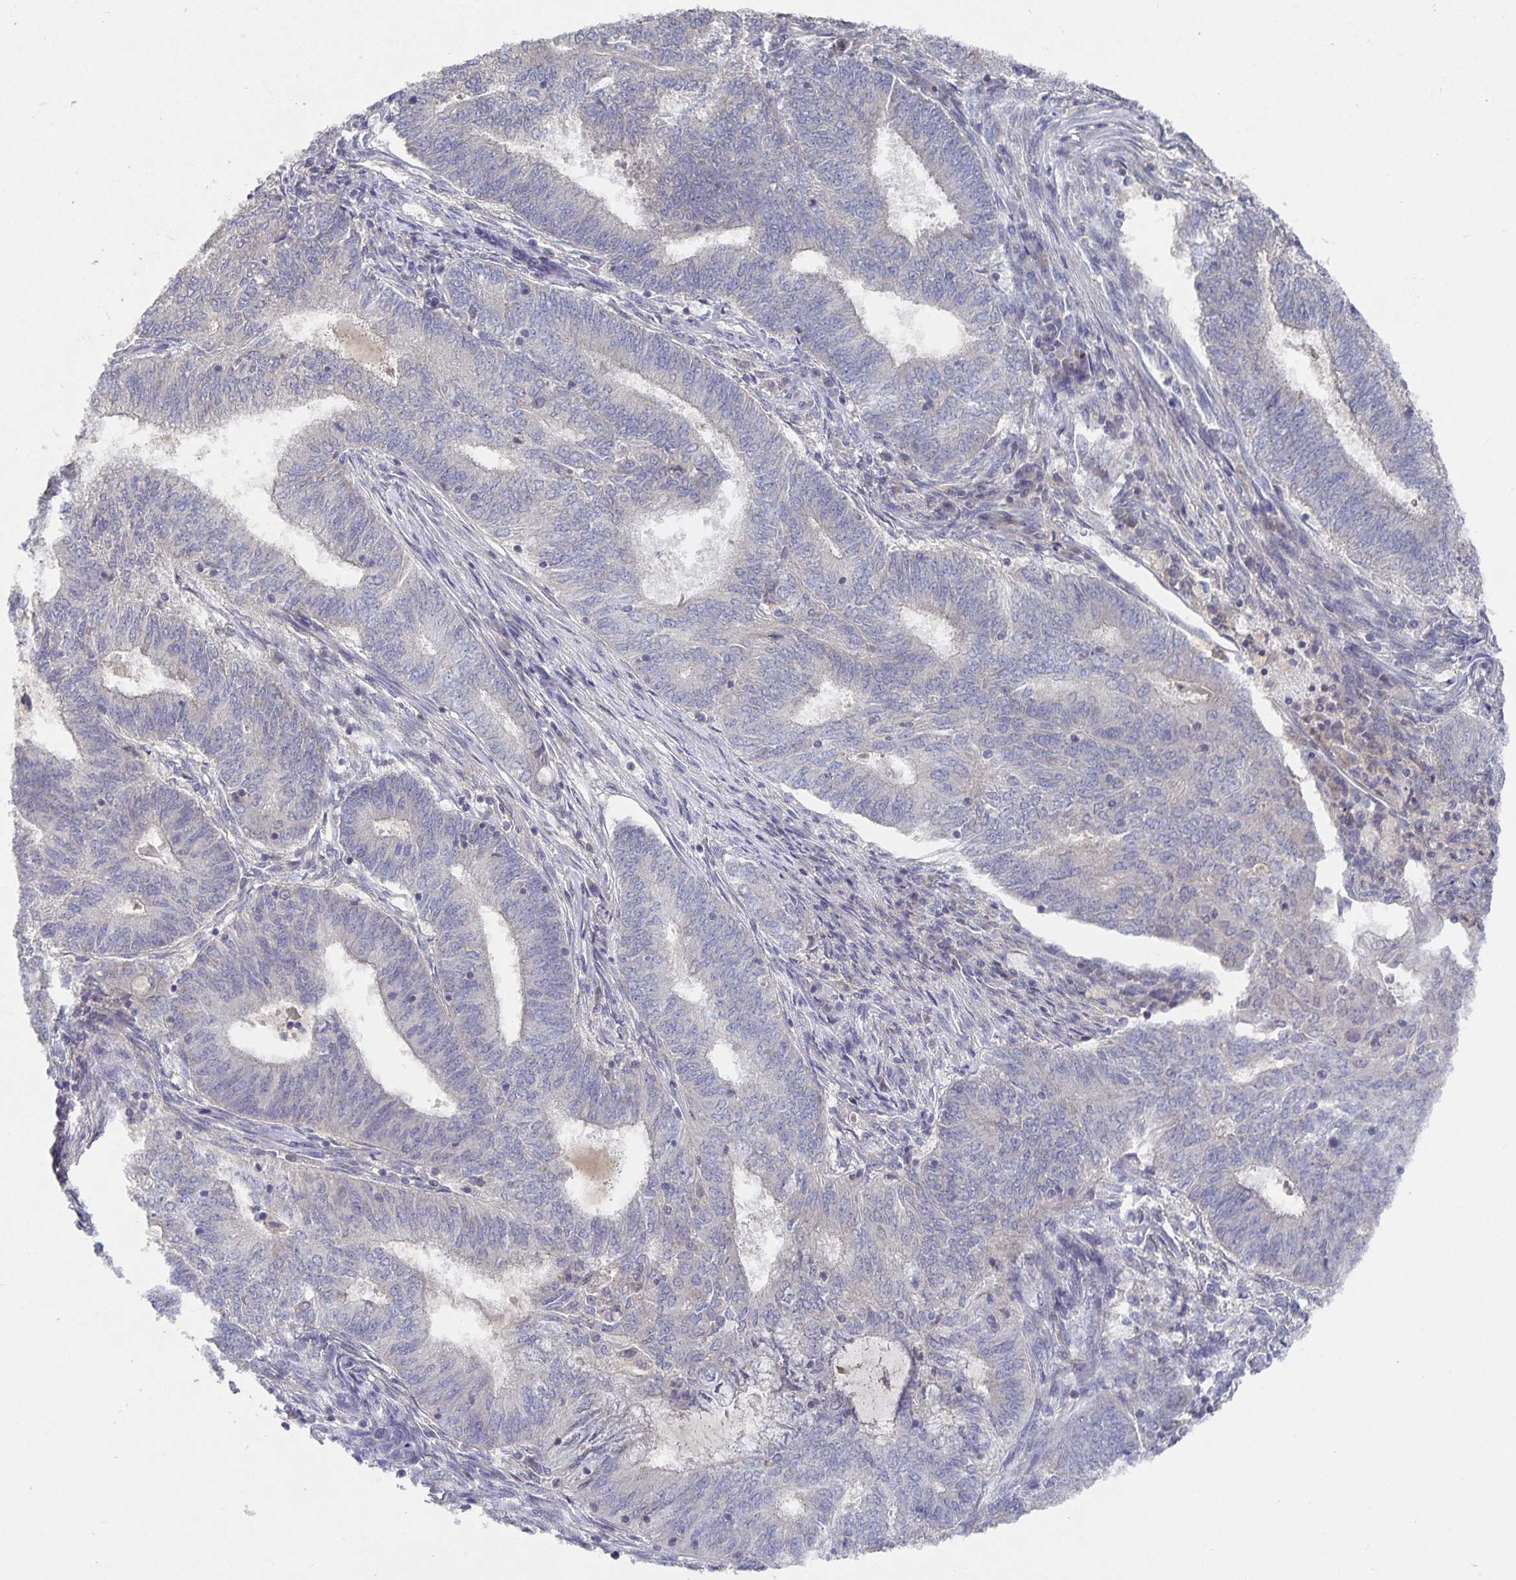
{"staining": {"intensity": "negative", "quantity": "none", "location": "none"}, "tissue": "endometrial cancer", "cell_type": "Tumor cells", "image_type": "cancer", "snomed": [{"axis": "morphology", "description": "Adenocarcinoma, NOS"}, {"axis": "topography", "description": "Endometrium"}], "caption": "Adenocarcinoma (endometrial) was stained to show a protein in brown. There is no significant expression in tumor cells.", "gene": "HEPN1", "patient": {"sex": "female", "age": 62}}